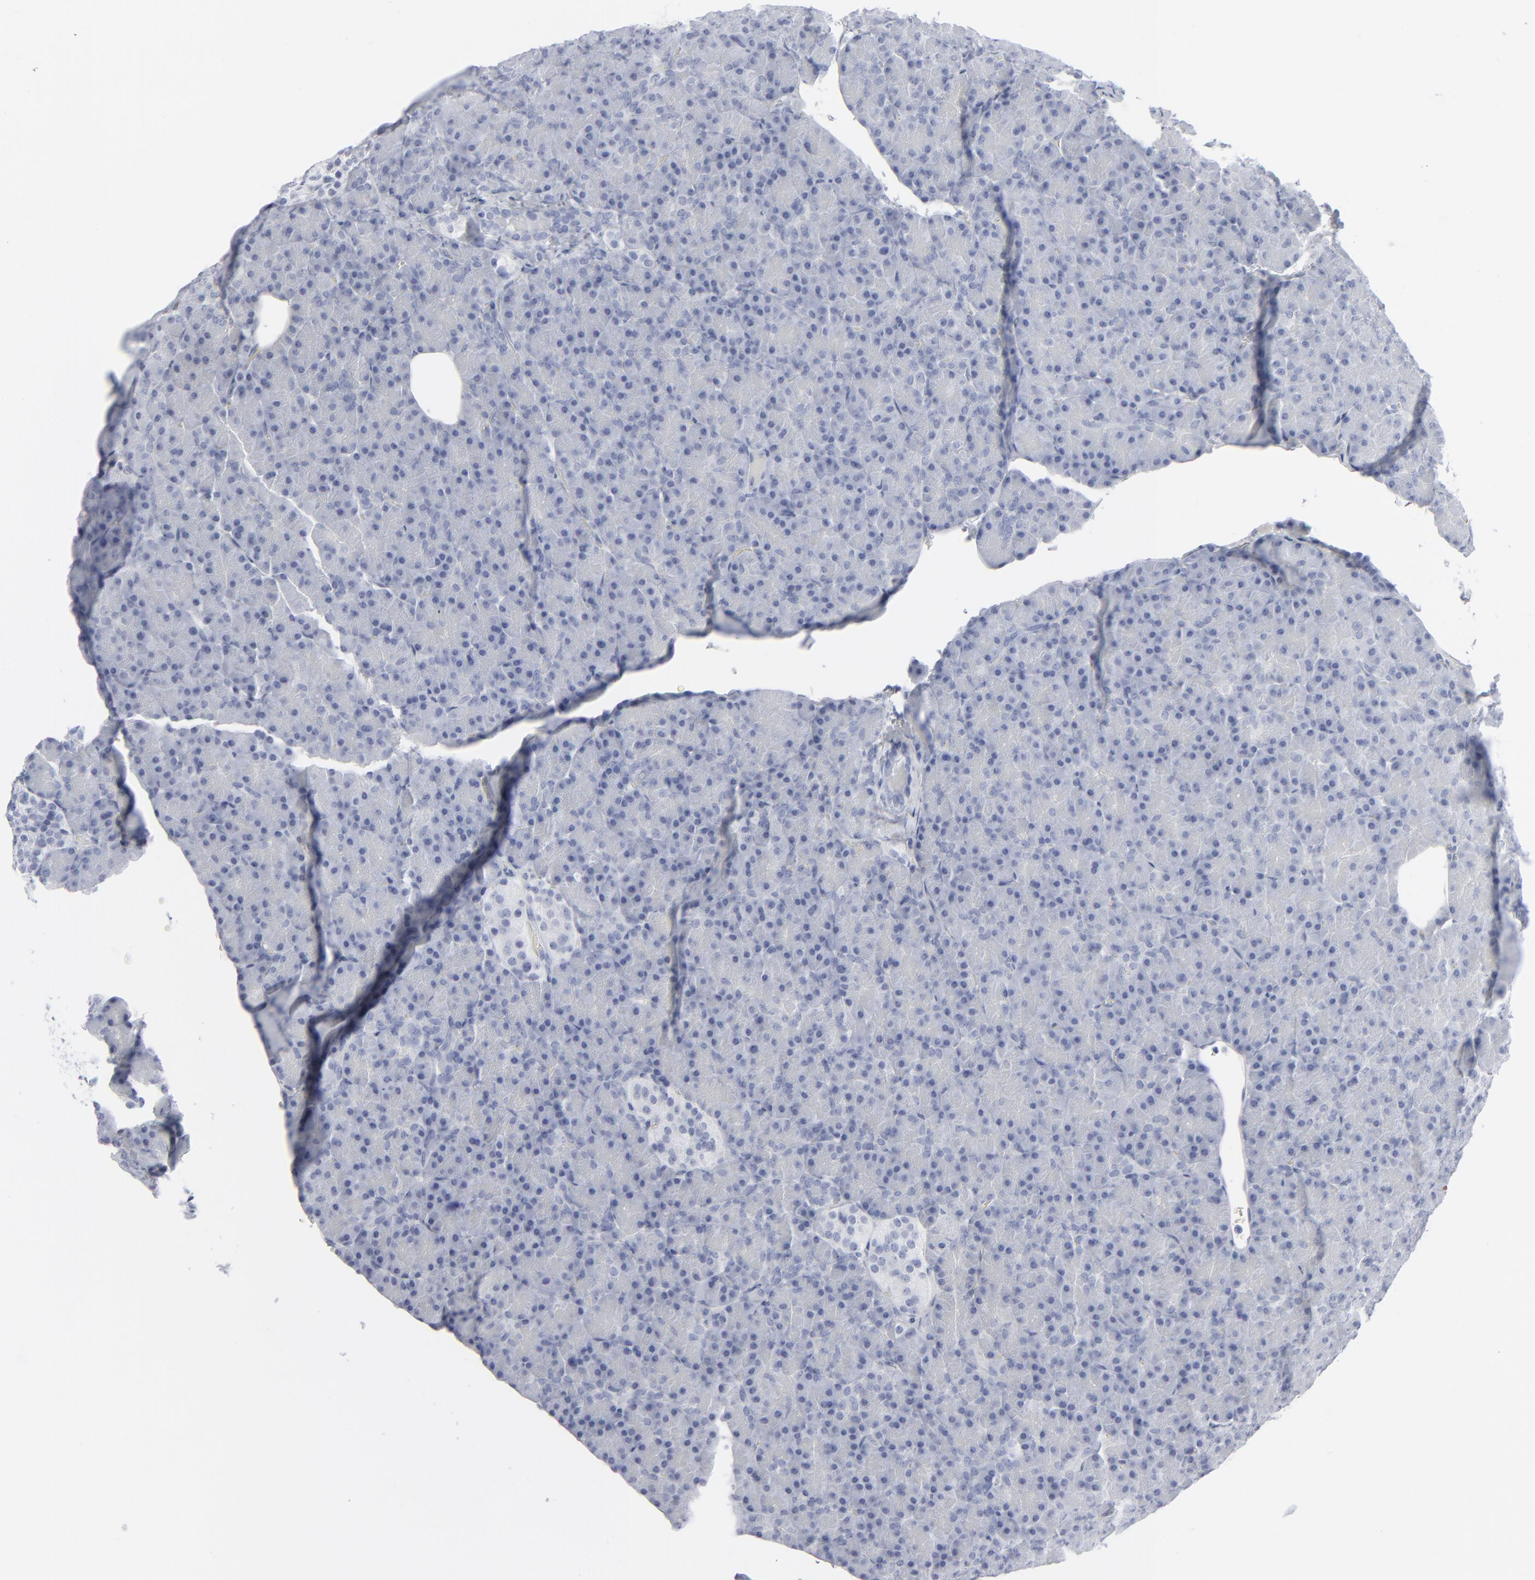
{"staining": {"intensity": "negative", "quantity": "none", "location": "none"}, "tissue": "pancreas", "cell_type": "Exocrine glandular cells", "image_type": "normal", "snomed": [{"axis": "morphology", "description": "Normal tissue, NOS"}, {"axis": "topography", "description": "Pancreas"}], "caption": "Immunohistochemistry histopathology image of unremarkable pancreas stained for a protein (brown), which shows no staining in exocrine glandular cells. The staining was performed using DAB (3,3'-diaminobenzidine) to visualize the protein expression in brown, while the nuclei were stained in blue with hematoxylin (Magnification: 20x).", "gene": "MSLN", "patient": {"sex": "female", "age": 43}}